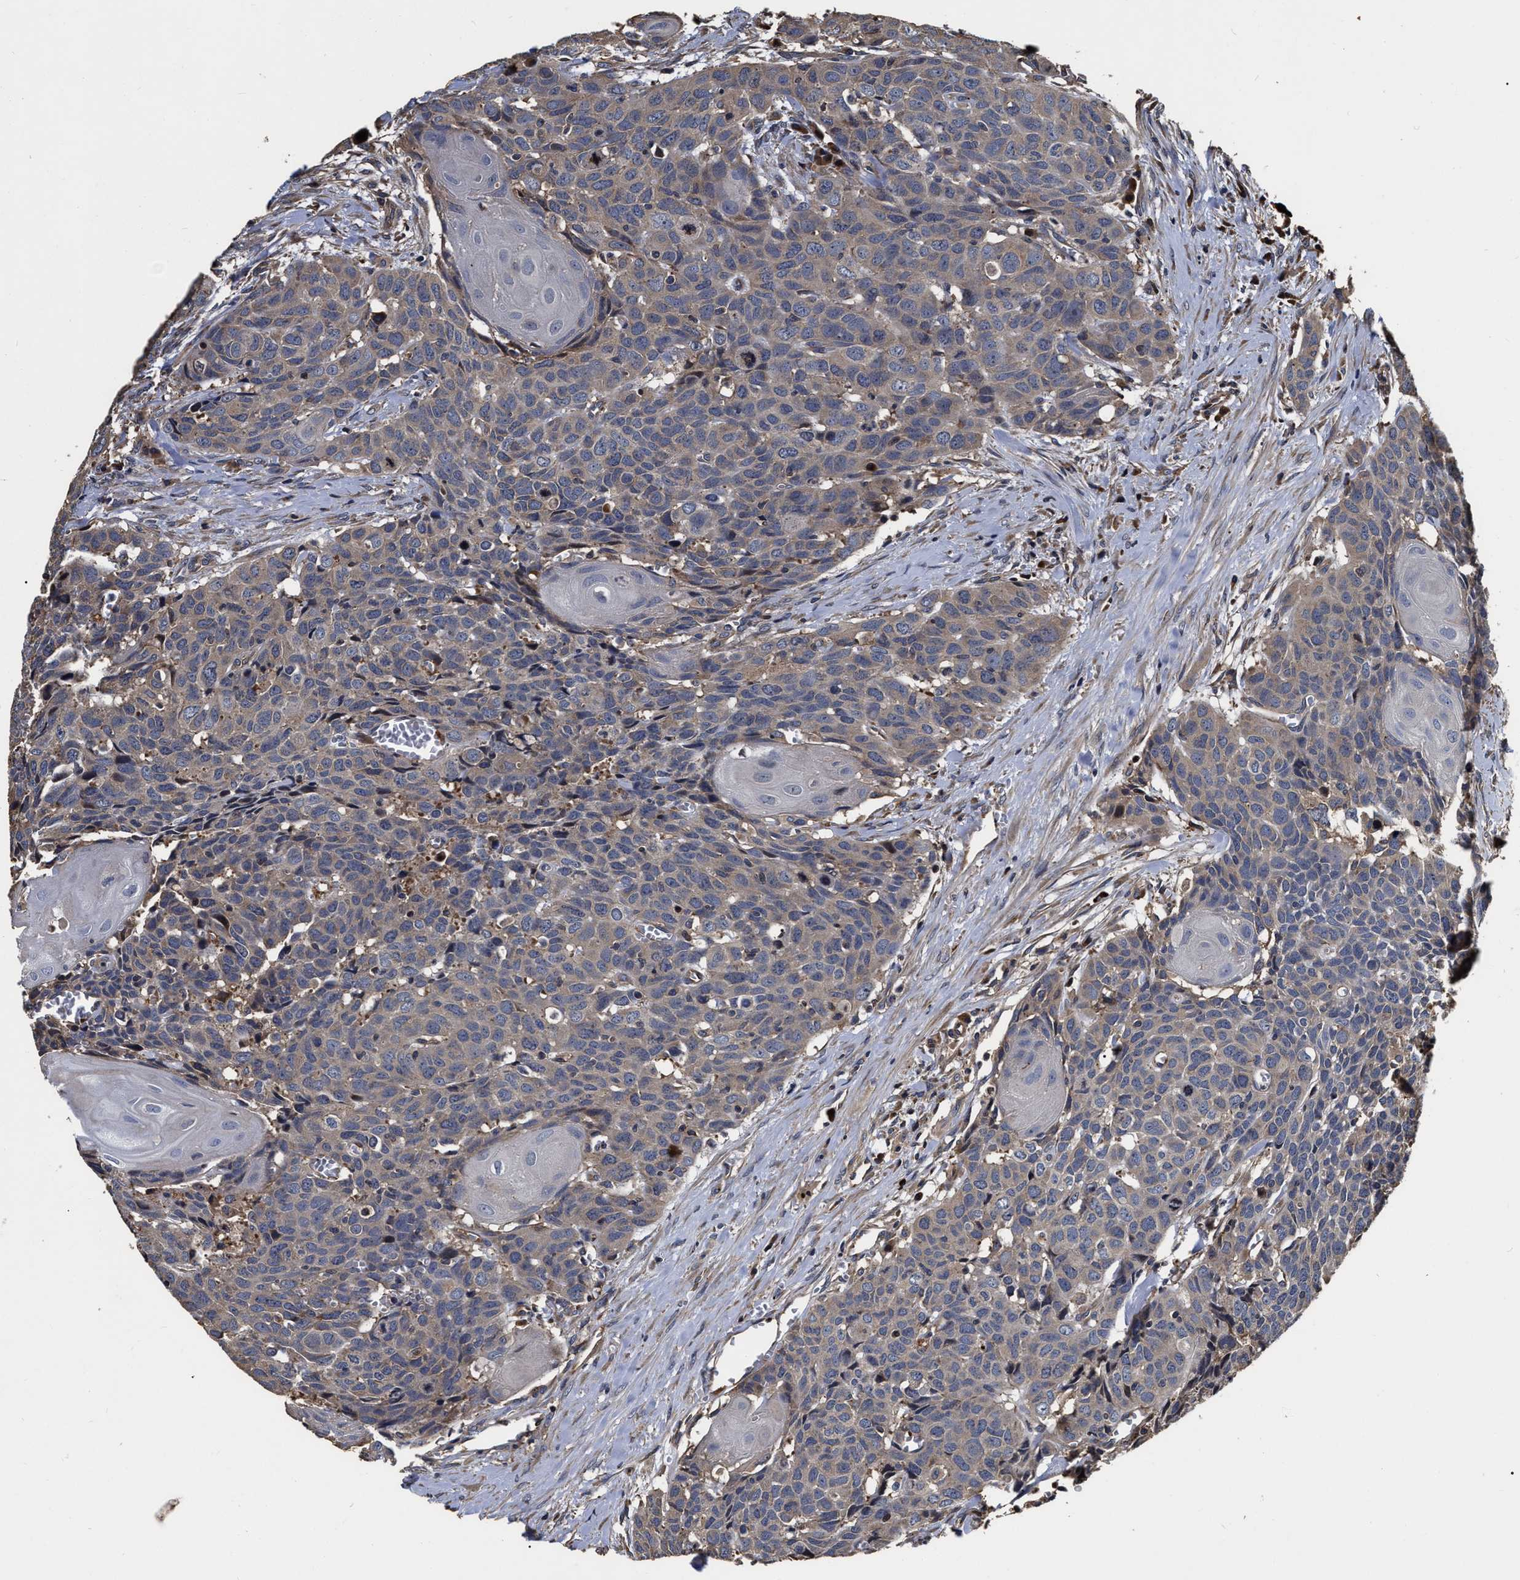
{"staining": {"intensity": "weak", "quantity": "25%-75%", "location": "cytoplasmic/membranous"}, "tissue": "head and neck cancer", "cell_type": "Tumor cells", "image_type": "cancer", "snomed": [{"axis": "morphology", "description": "Squamous cell carcinoma, NOS"}, {"axis": "topography", "description": "Head-Neck"}], "caption": "A brown stain highlights weak cytoplasmic/membranous positivity of a protein in head and neck squamous cell carcinoma tumor cells.", "gene": "ABCG8", "patient": {"sex": "male", "age": 66}}